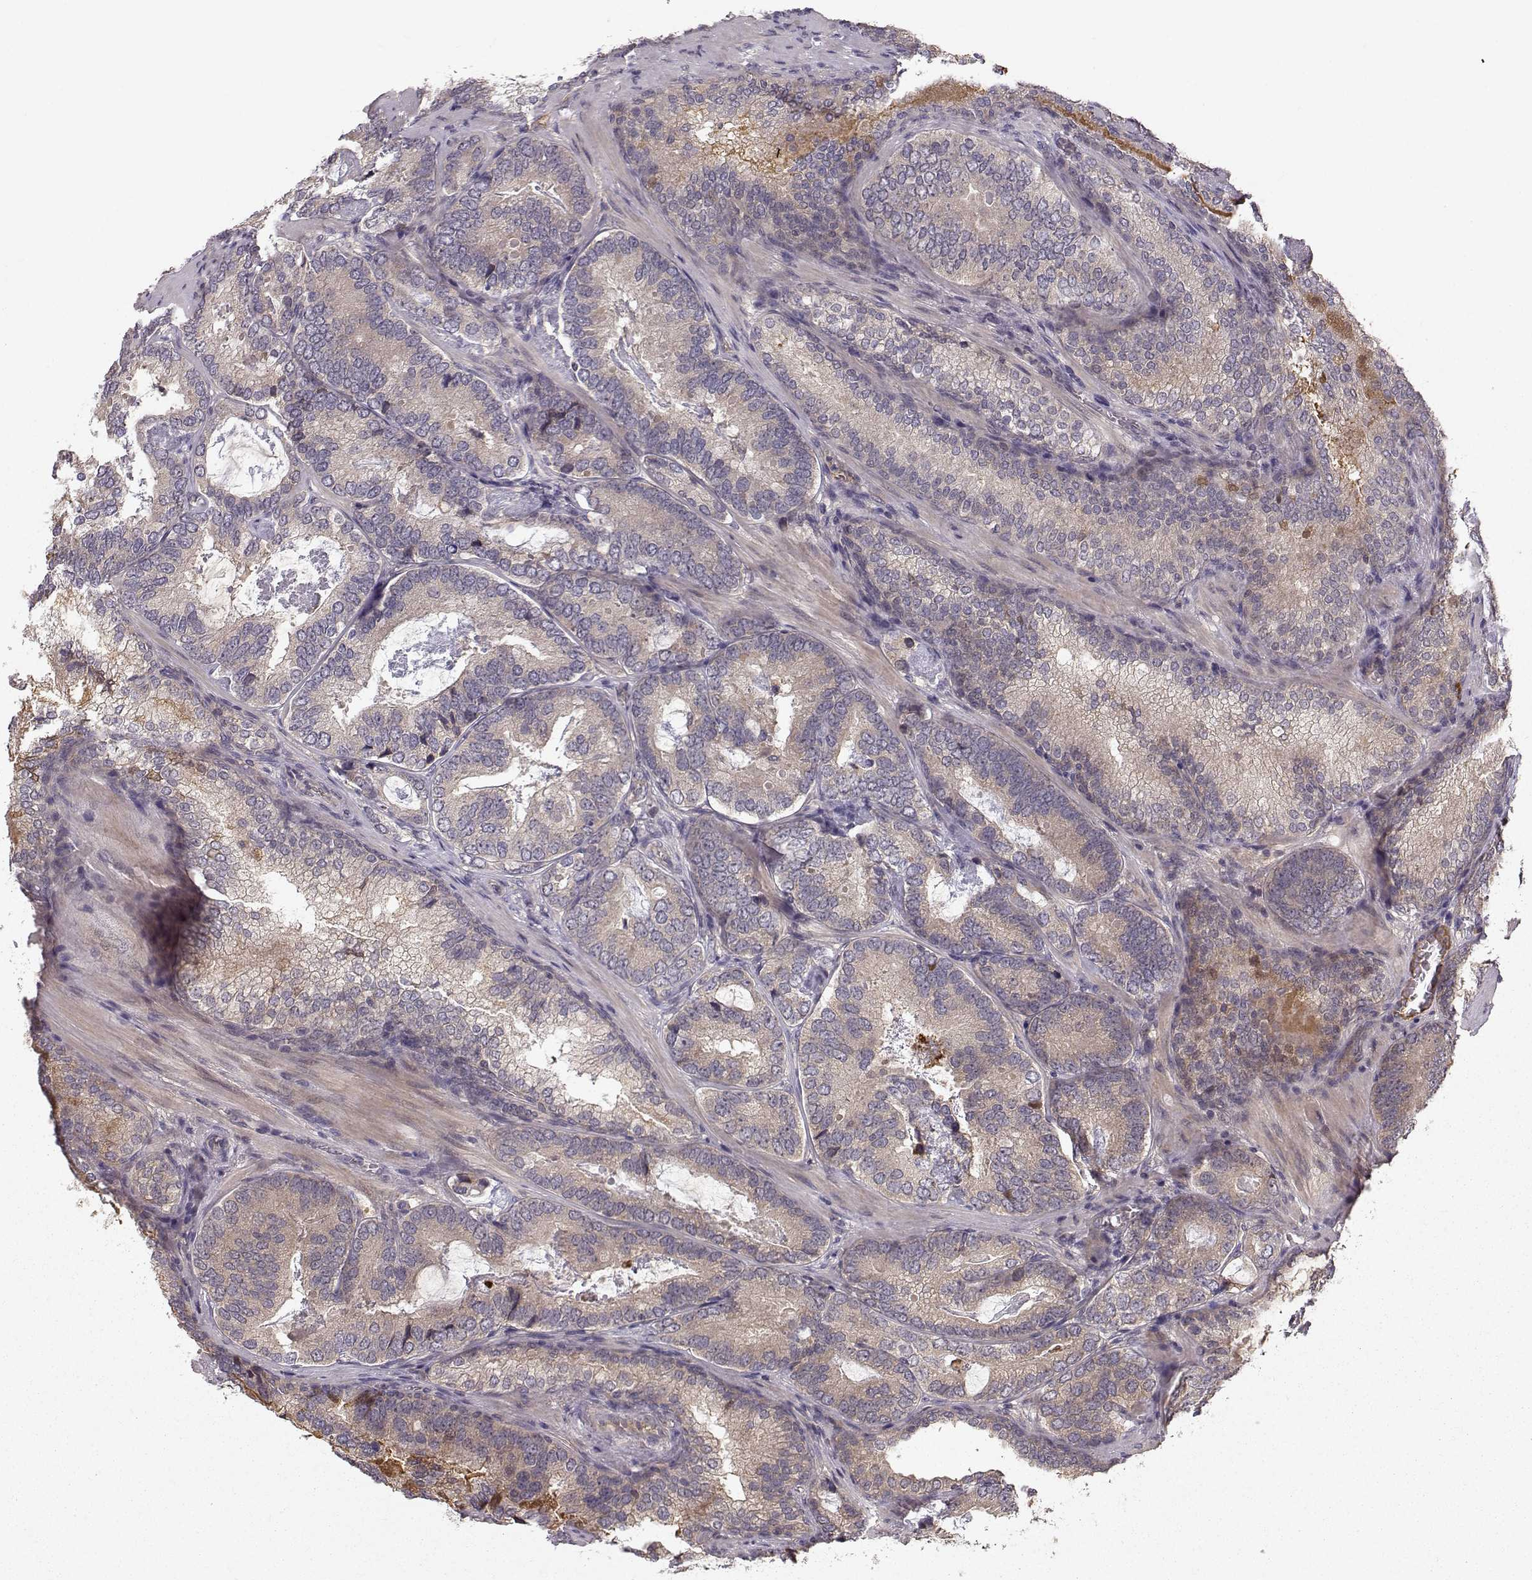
{"staining": {"intensity": "weak", "quantity": "<25%", "location": "cytoplasmic/membranous"}, "tissue": "prostate cancer", "cell_type": "Tumor cells", "image_type": "cancer", "snomed": [{"axis": "morphology", "description": "Adenocarcinoma, Low grade"}, {"axis": "topography", "description": "Prostate"}], "caption": "This micrograph is of adenocarcinoma (low-grade) (prostate) stained with immunohistochemistry (IHC) to label a protein in brown with the nuclei are counter-stained blue. There is no positivity in tumor cells.", "gene": "WNT6", "patient": {"sex": "male", "age": 60}}